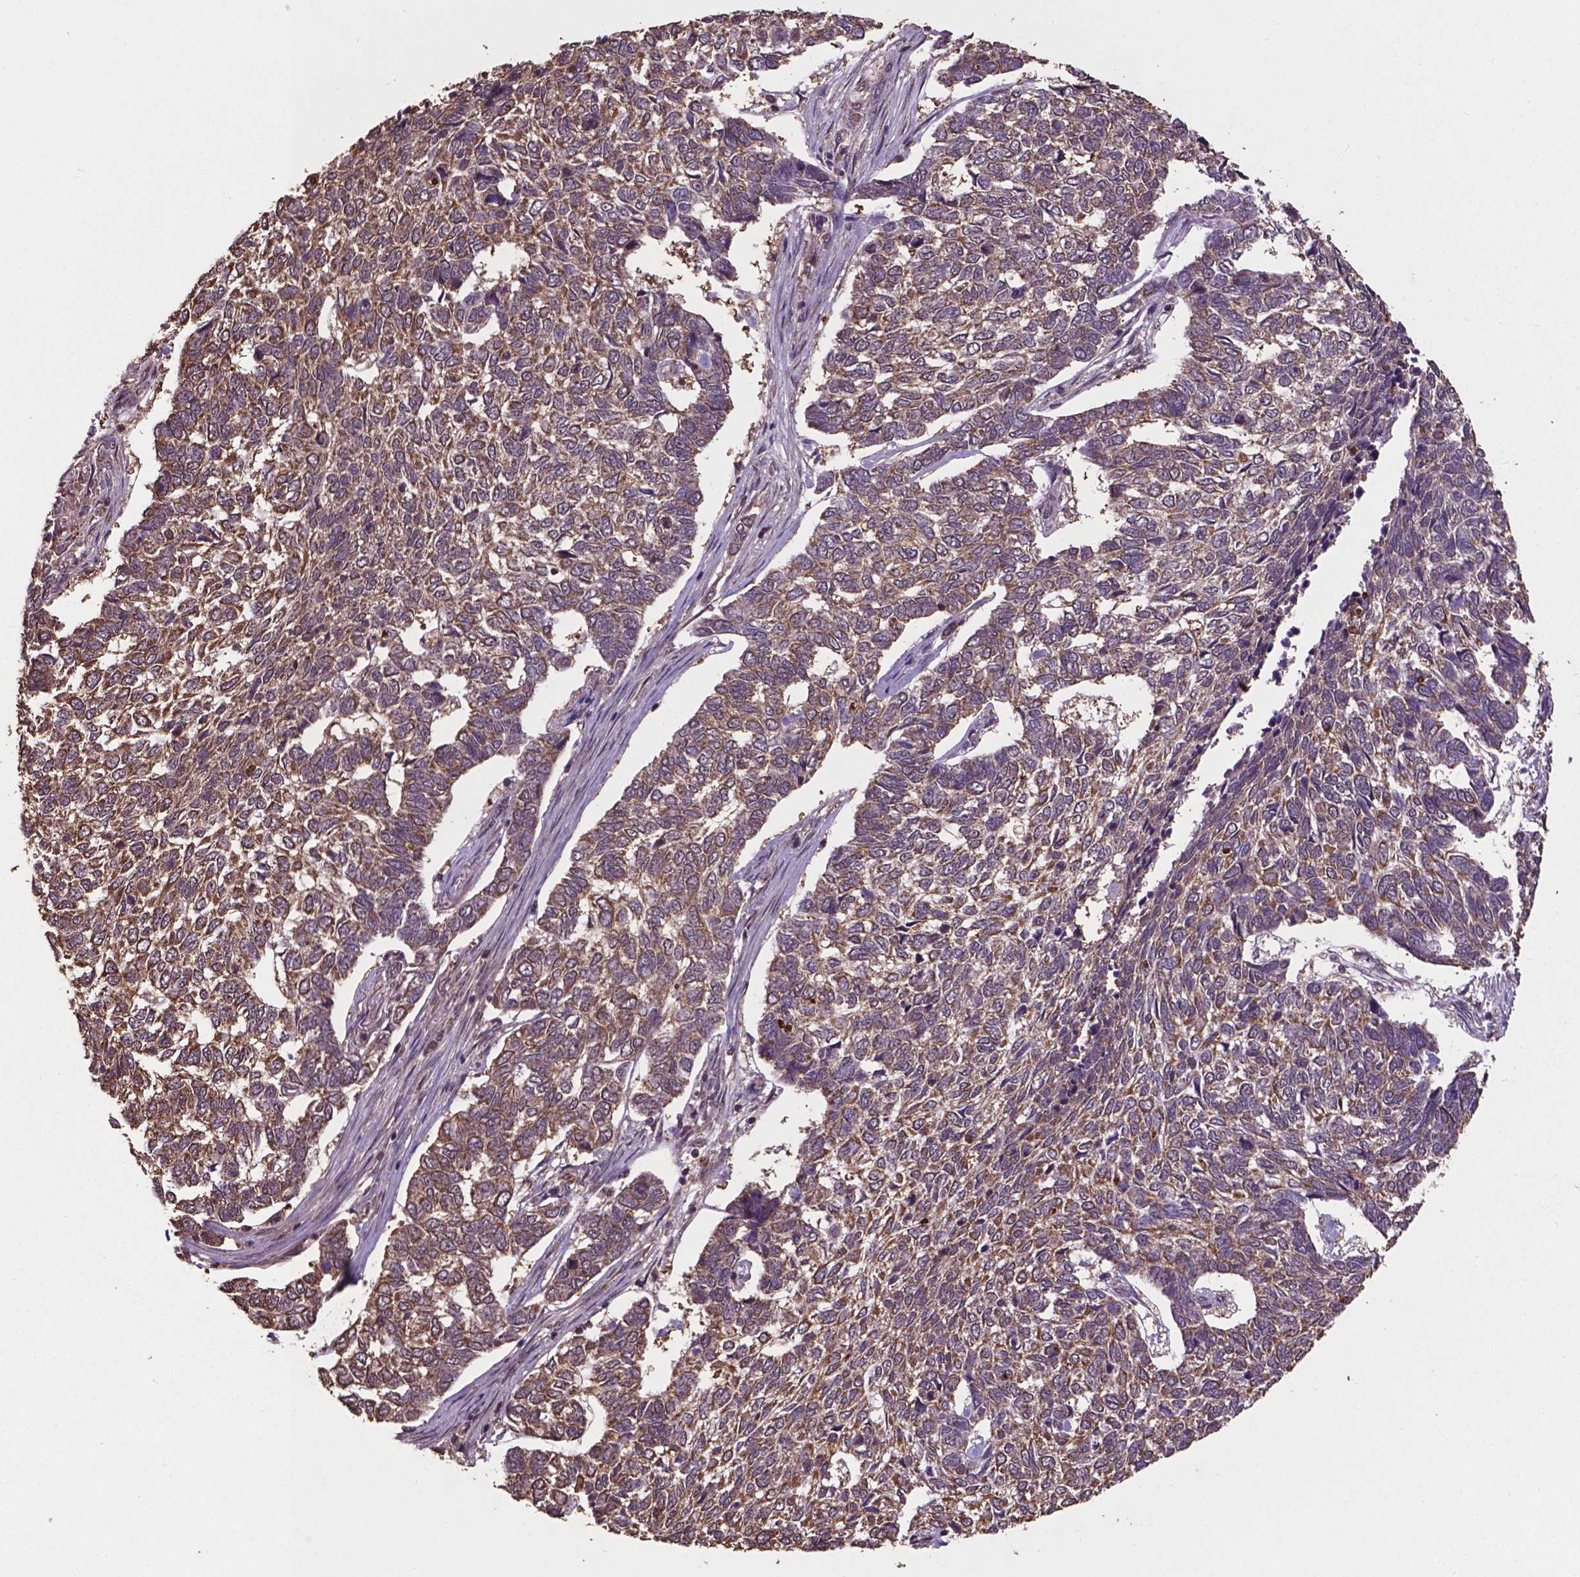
{"staining": {"intensity": "moderate", "quantity": ">75%", "location": "cytoplasmic/membranous"}, "tissue": "skin cancer", "cell_type": "Tumor cells", "image_type": "cancer", "snomed": [{"axis": "morphology", "description": "Basal cell carcinoma"}, {"axis": "topography", "description": "Skin"}], "caption": "Skin cancer was stained to show a protein in brown. There is medium levels of moderate cytoplasmic/membranous staining in approximately >75% of tumor cells.", "gene": "DCAF1", "patient": {"sex": "female", "age": 65}}